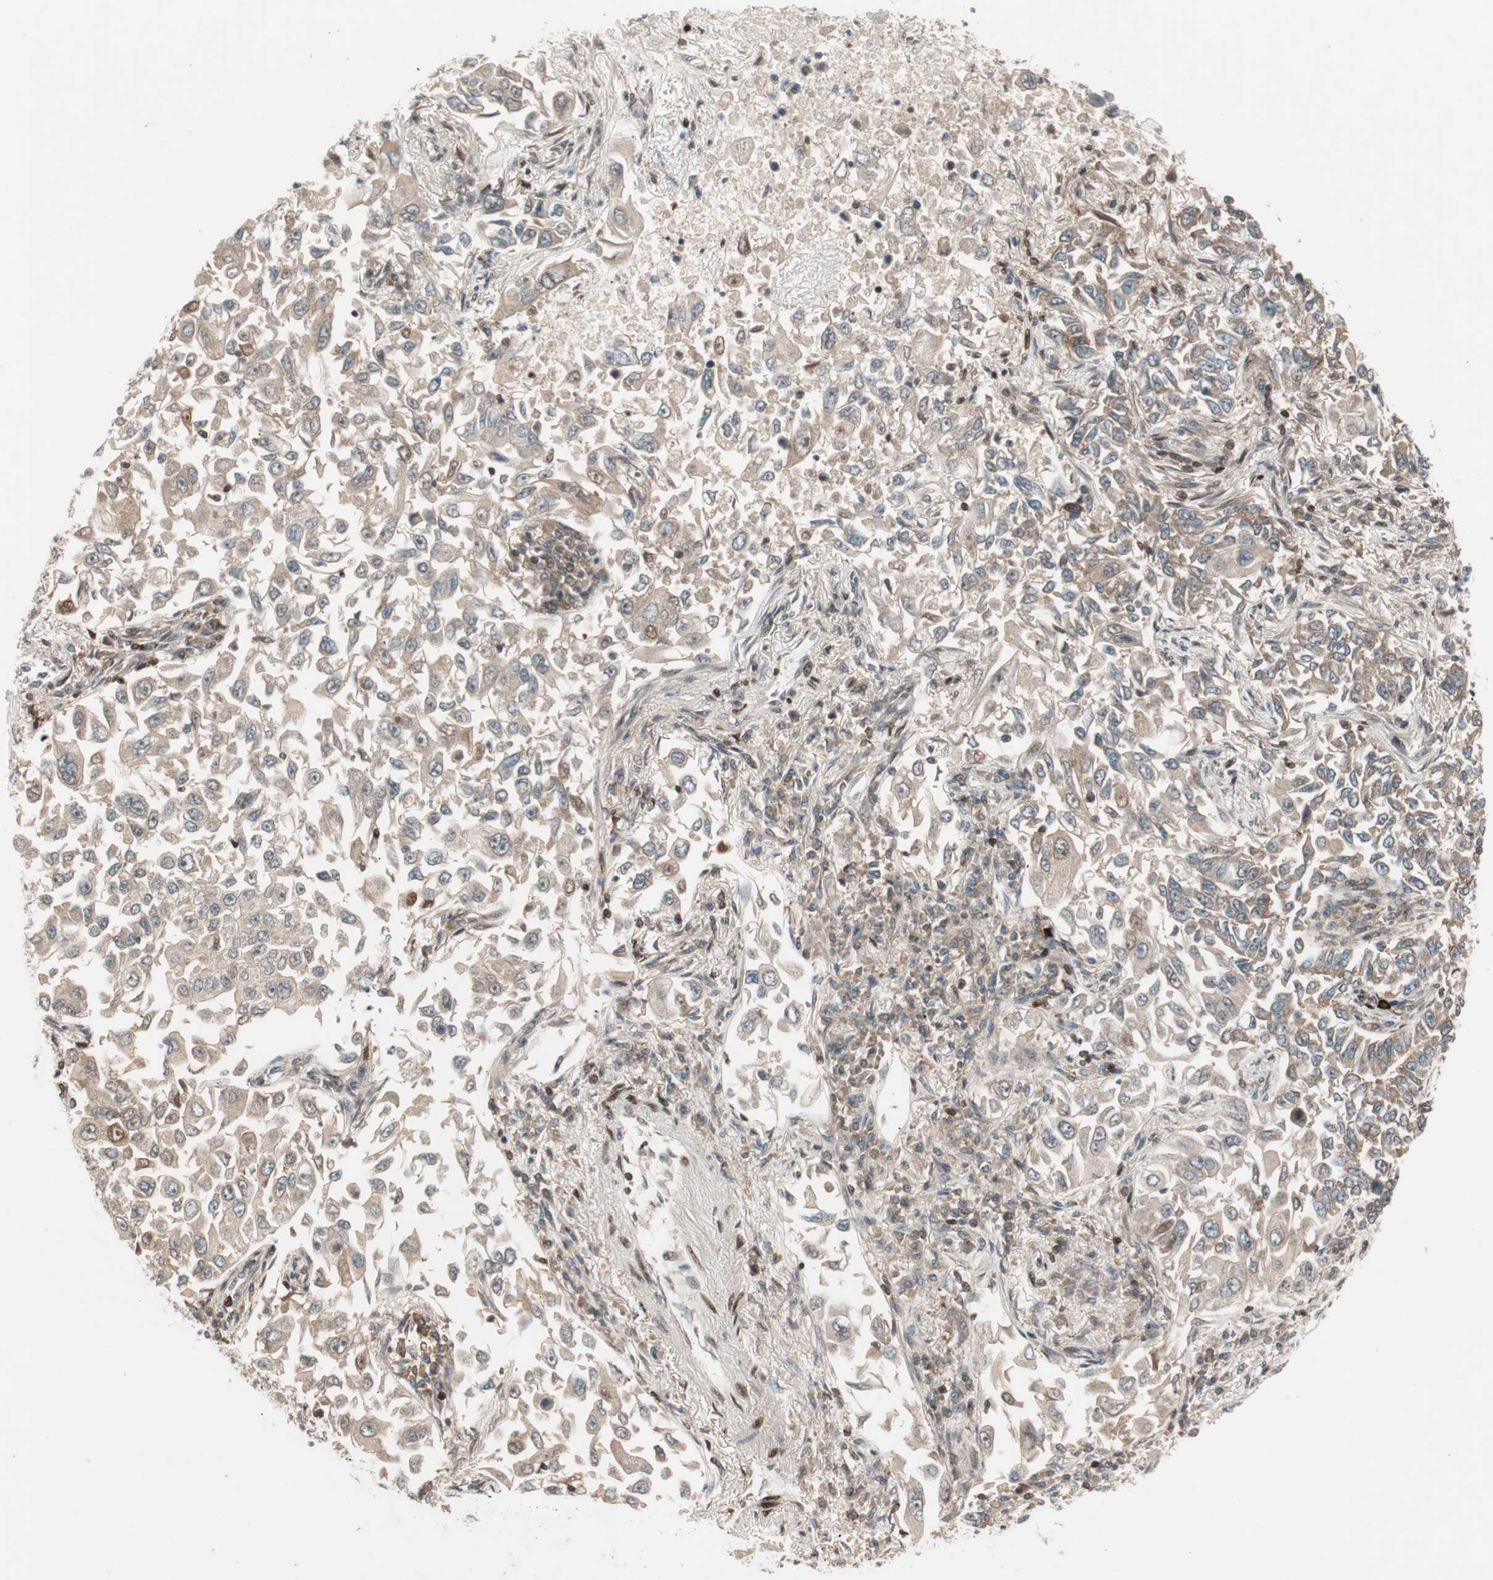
{"staining": {"intensity": "moderate", "quantity": ">75%", "location": "cytoplasmic/membranous"}, "tissue": "lung cancer", "cell_type": "Tumor cells", "image_type": "cancer", "snomed": [{"axis": "morphology", "description": "Adenocarcinoma, NOS"}, {"axis": "topography", "description": "Lung"}], "caption": "High-magnification brightfield microscopy of lung cancer (adenocarcinoma) stained with DAB (3,3'-diaminobenzidine) (brown) and counterstained with hematoxylin (blue). tumor cells exhibit moderate cytoplasmic/membranous staining is seen in about>75% of cells.", "gene": "BIN1", "patient": {"sex": "male", "age": 84}}